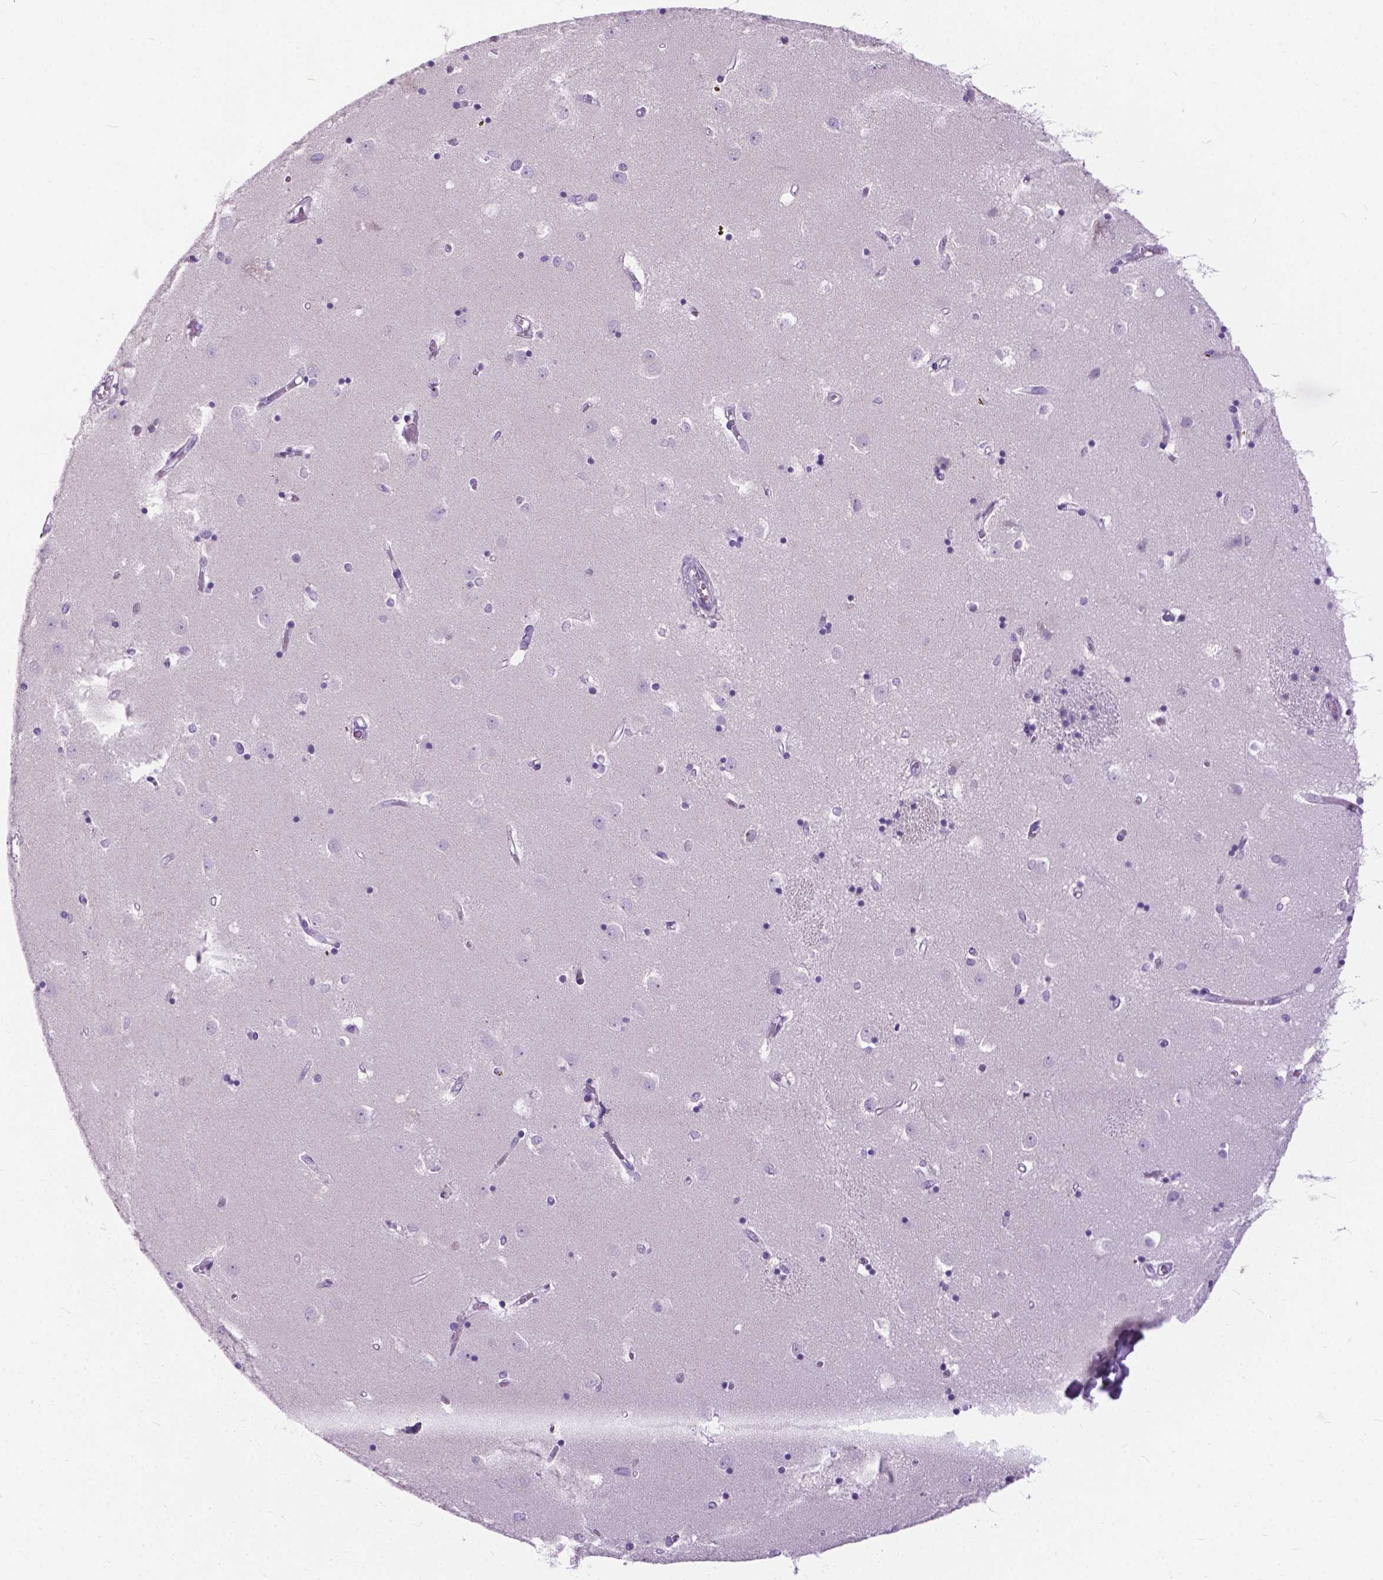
{"staining": {"intensity": "negative", "quantity": "none", "location": "none"}, "tissue": "caudate", "cell_type": "Glial cells", "image_type": "normal", "snomed": [{"axis": "morphology", "description": "Normal tissue, NOS"}, {"axis": "topography", "description": "Lateral ventricle wall"}], "caption": "Glial cells are negative for brown protein staining in unremarkable caudate. Nuclei are stained in blue.", "gene": "APCDD1L", "patient": {"sex": "male", "age": 54}}